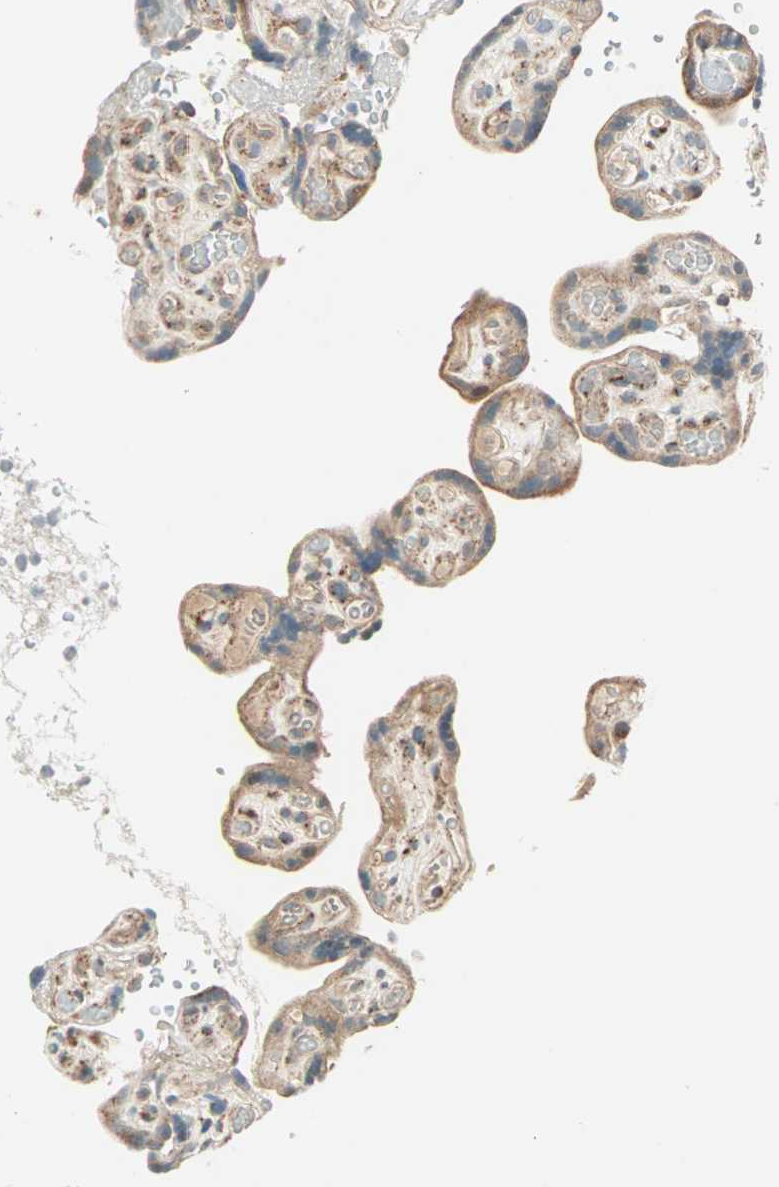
{"staining": {"intensity": "moderate", "quantity": ">75%", "location": "cytoplasmic/membranous"}, "tissue": "placenta", "cell_type": "Trophoblastic cells", "image_type": "normal", "snomed": [{"axis": "morphology", "description": "Normal tissue, NOS"}, {"axis": "topography", "description": "Placenta"}], "caption": "Immunohistochemistry micrograph of unremarkable placenta: human placenta stained using immunohistochemistry (IHC) reveals medium levels of moderate protein expression localized specifically in the cytoplasmic/membranous of trophoblastic cells, appearing as a cytoplasmic/membranous brown color.", "gene": "SPRY4", "patient": {"sex": "female", "age": 30}}